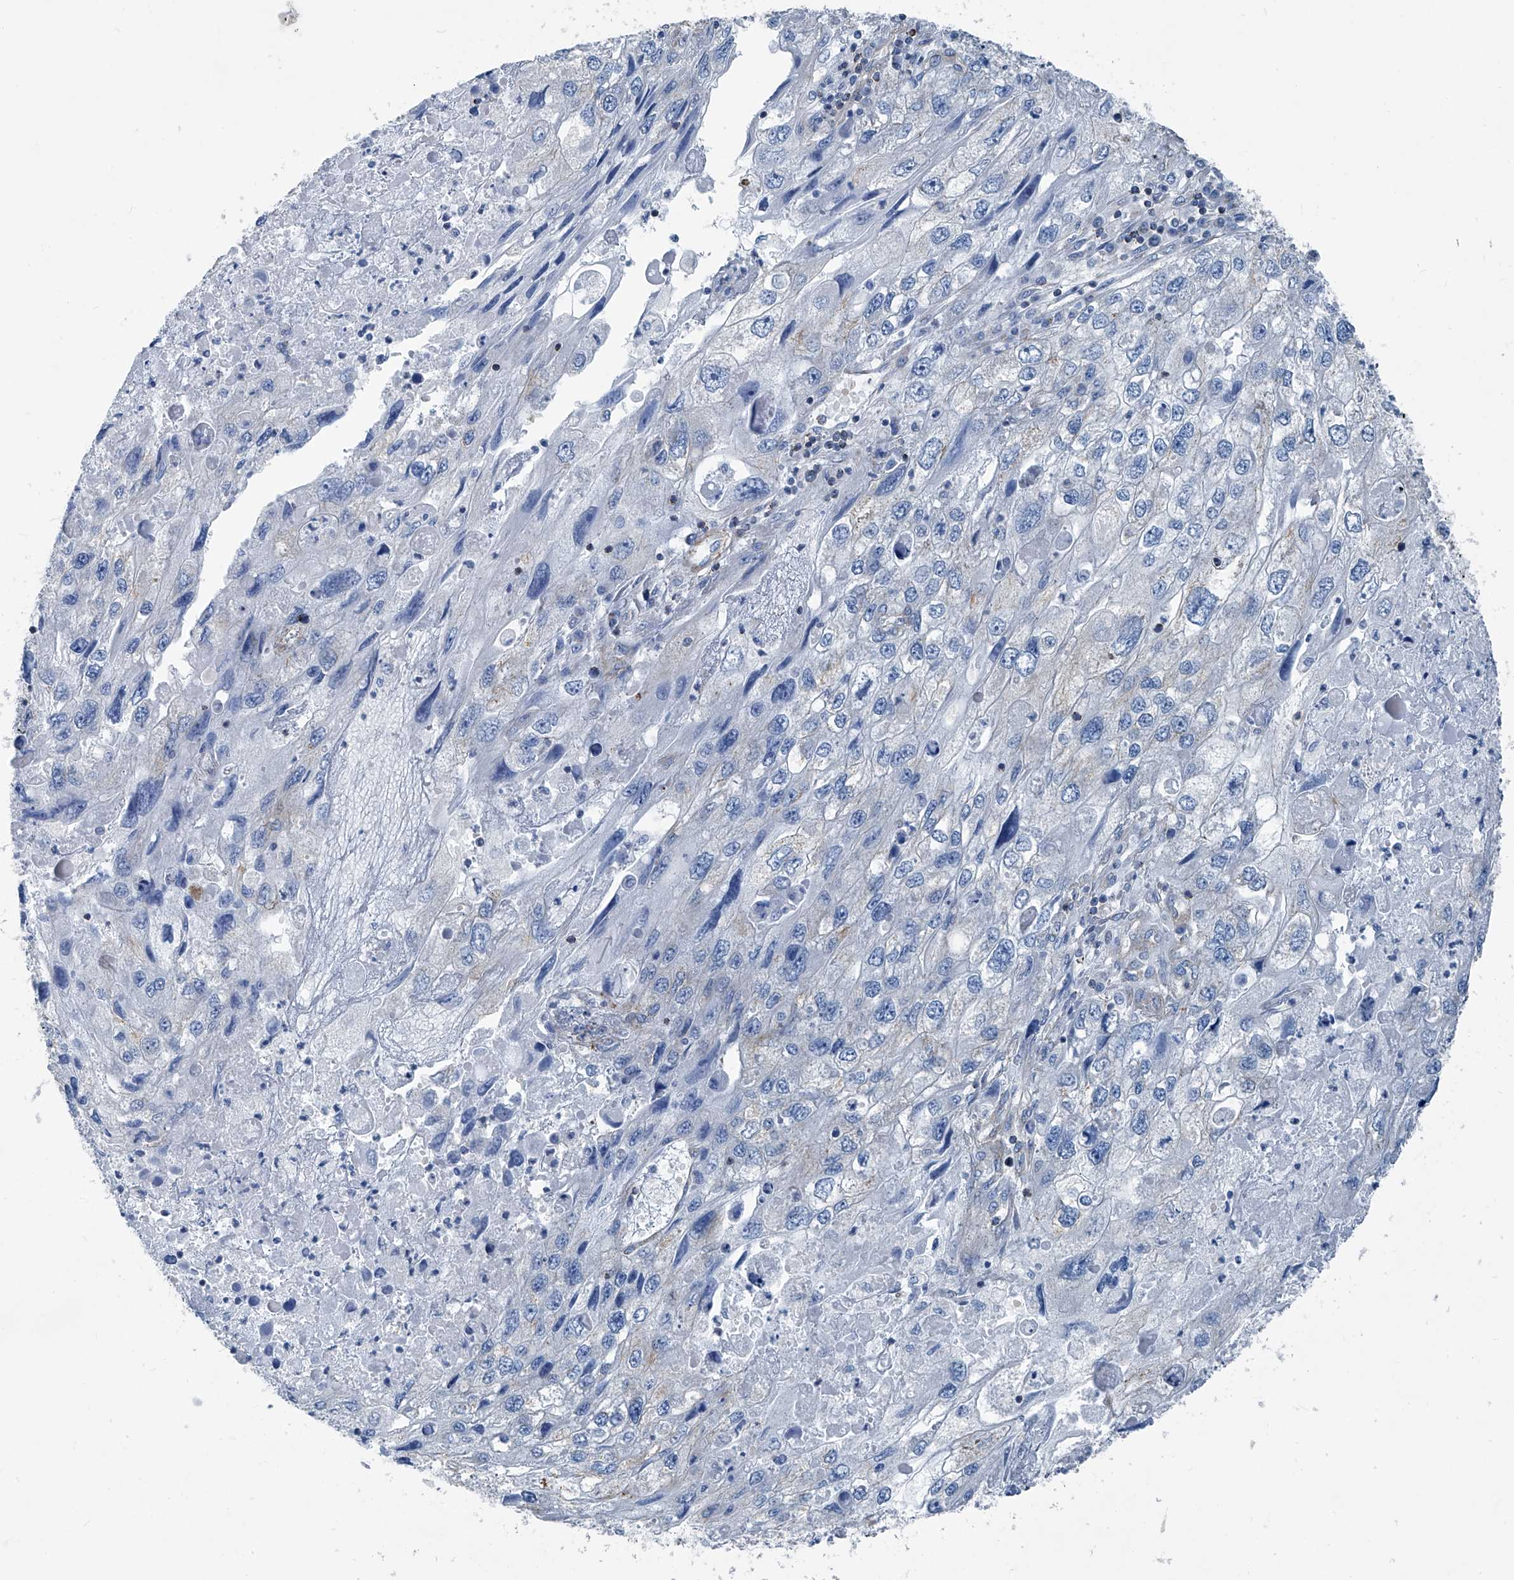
{"staining": {"intensity": "negative", "quantity": "none", "location": "none"}, "tissue": "endometrial cancer", "cell_type": "Tumor cells", "image_type": "cancer", "snomed": [{"axis": "morphology", "description": "Adenocarcinoma, NOS"}, {"axis": "topography", "description": "Endometrium"}], "caption": "Protein analysis of endometrial cancer (adenocarcinoma) reveals no significant expression in tumor cells.", "gene": "SEPTIN7", "patient": {"sex": "female", "age": 49}}